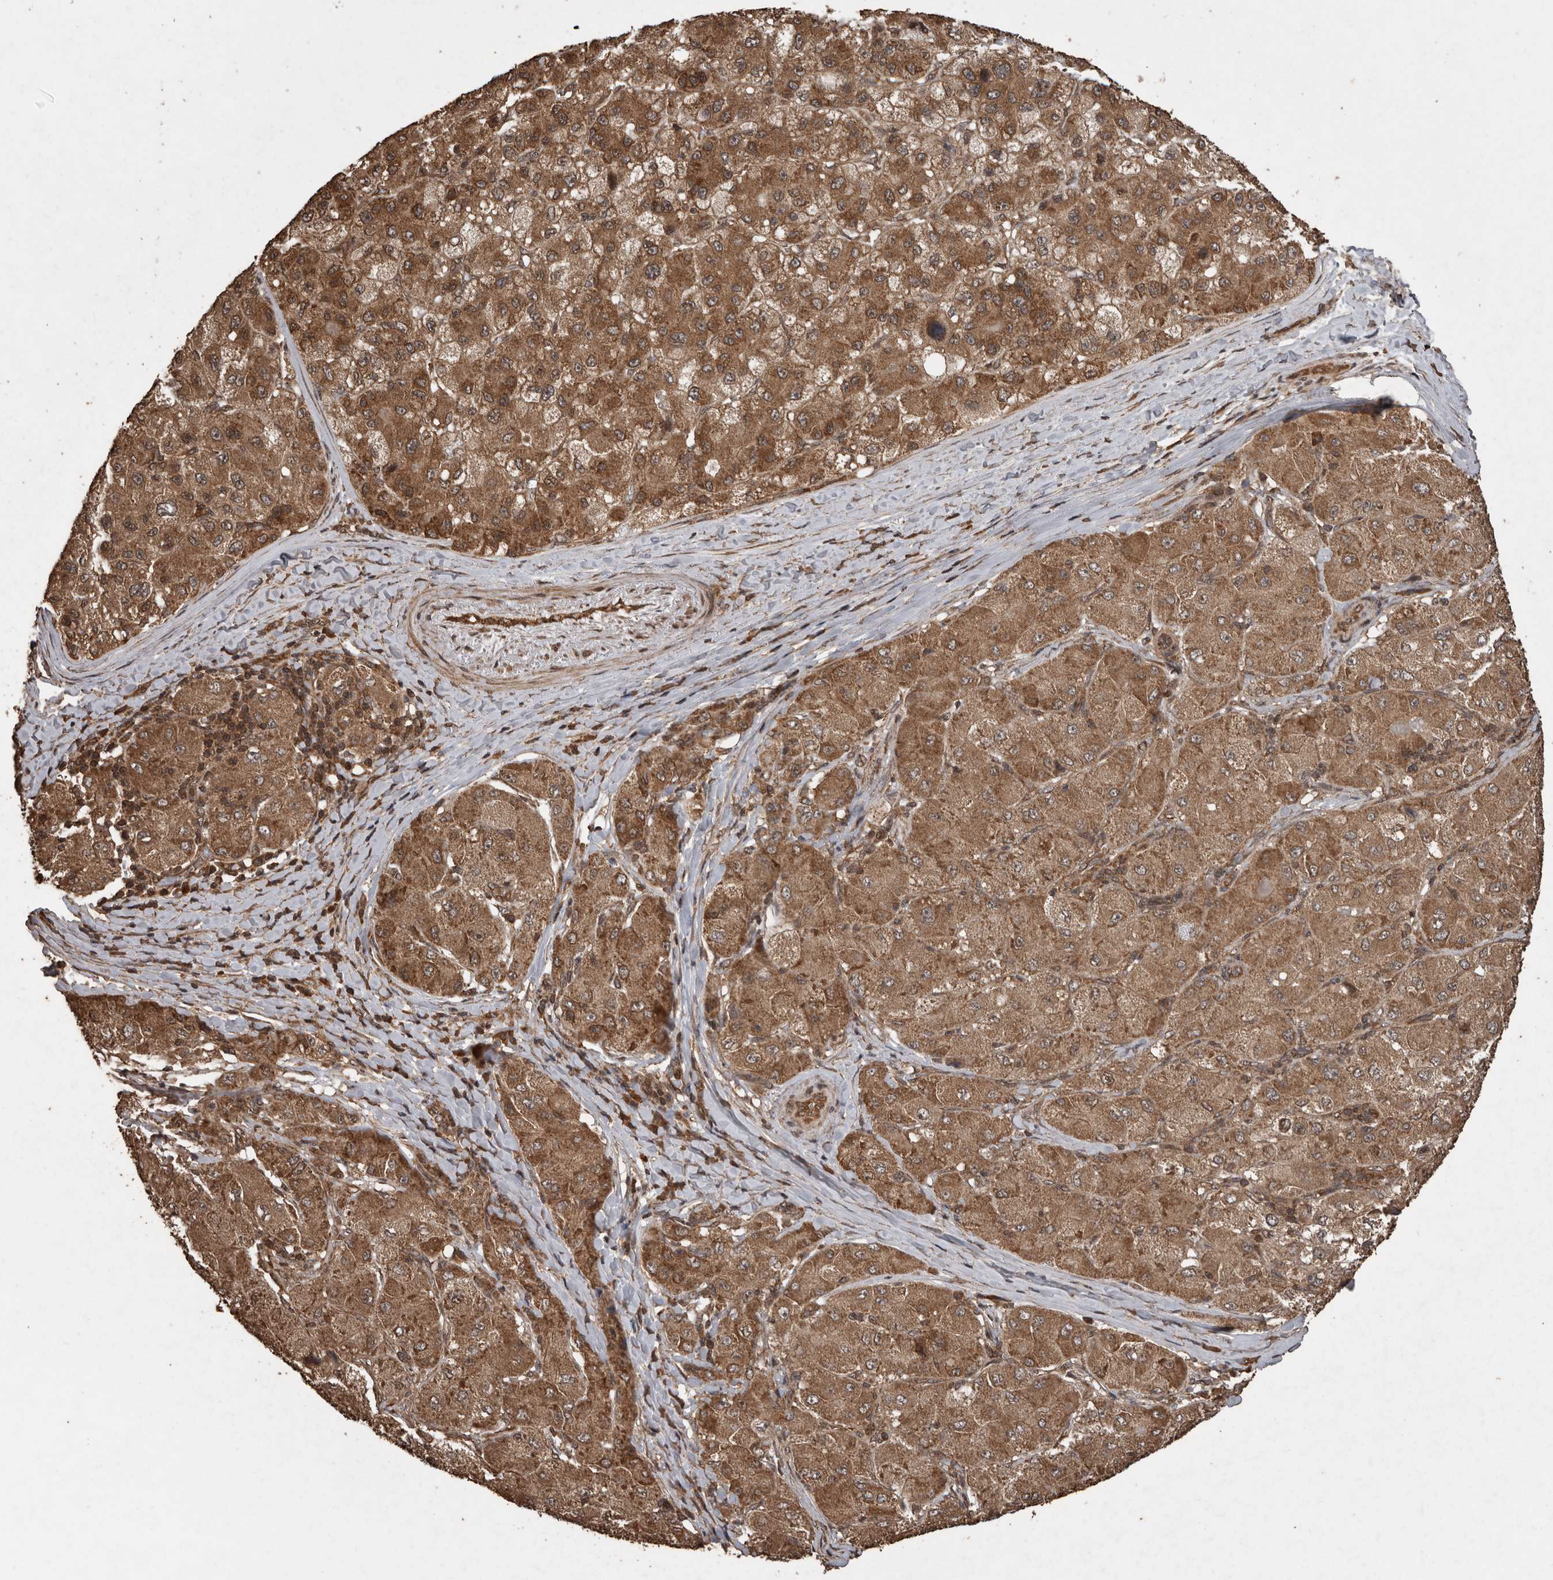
{"staining": {"intensity": "strong", "quantity": ">75%", "location": "cytoplasmic/membranous"}, "tissue": "liver cancer", "cell_type": "Tumor cells", "image_type": "cancer", "snomed": [{"axis": "morphology", "description": "Carcinoma, Hepatocellular, NOS"}, {"axis": "topography", "description": "Liver"}], "caption": "This image demonstrates immunohistochemistry (IHC) staining of hepatocellular carcinoma (liver), with high strong cytoplasmic/membranous staining in approximately >75% of tumor cells.", "gene": "PINK1", "patient": {"sex": "male", "age": 80}}